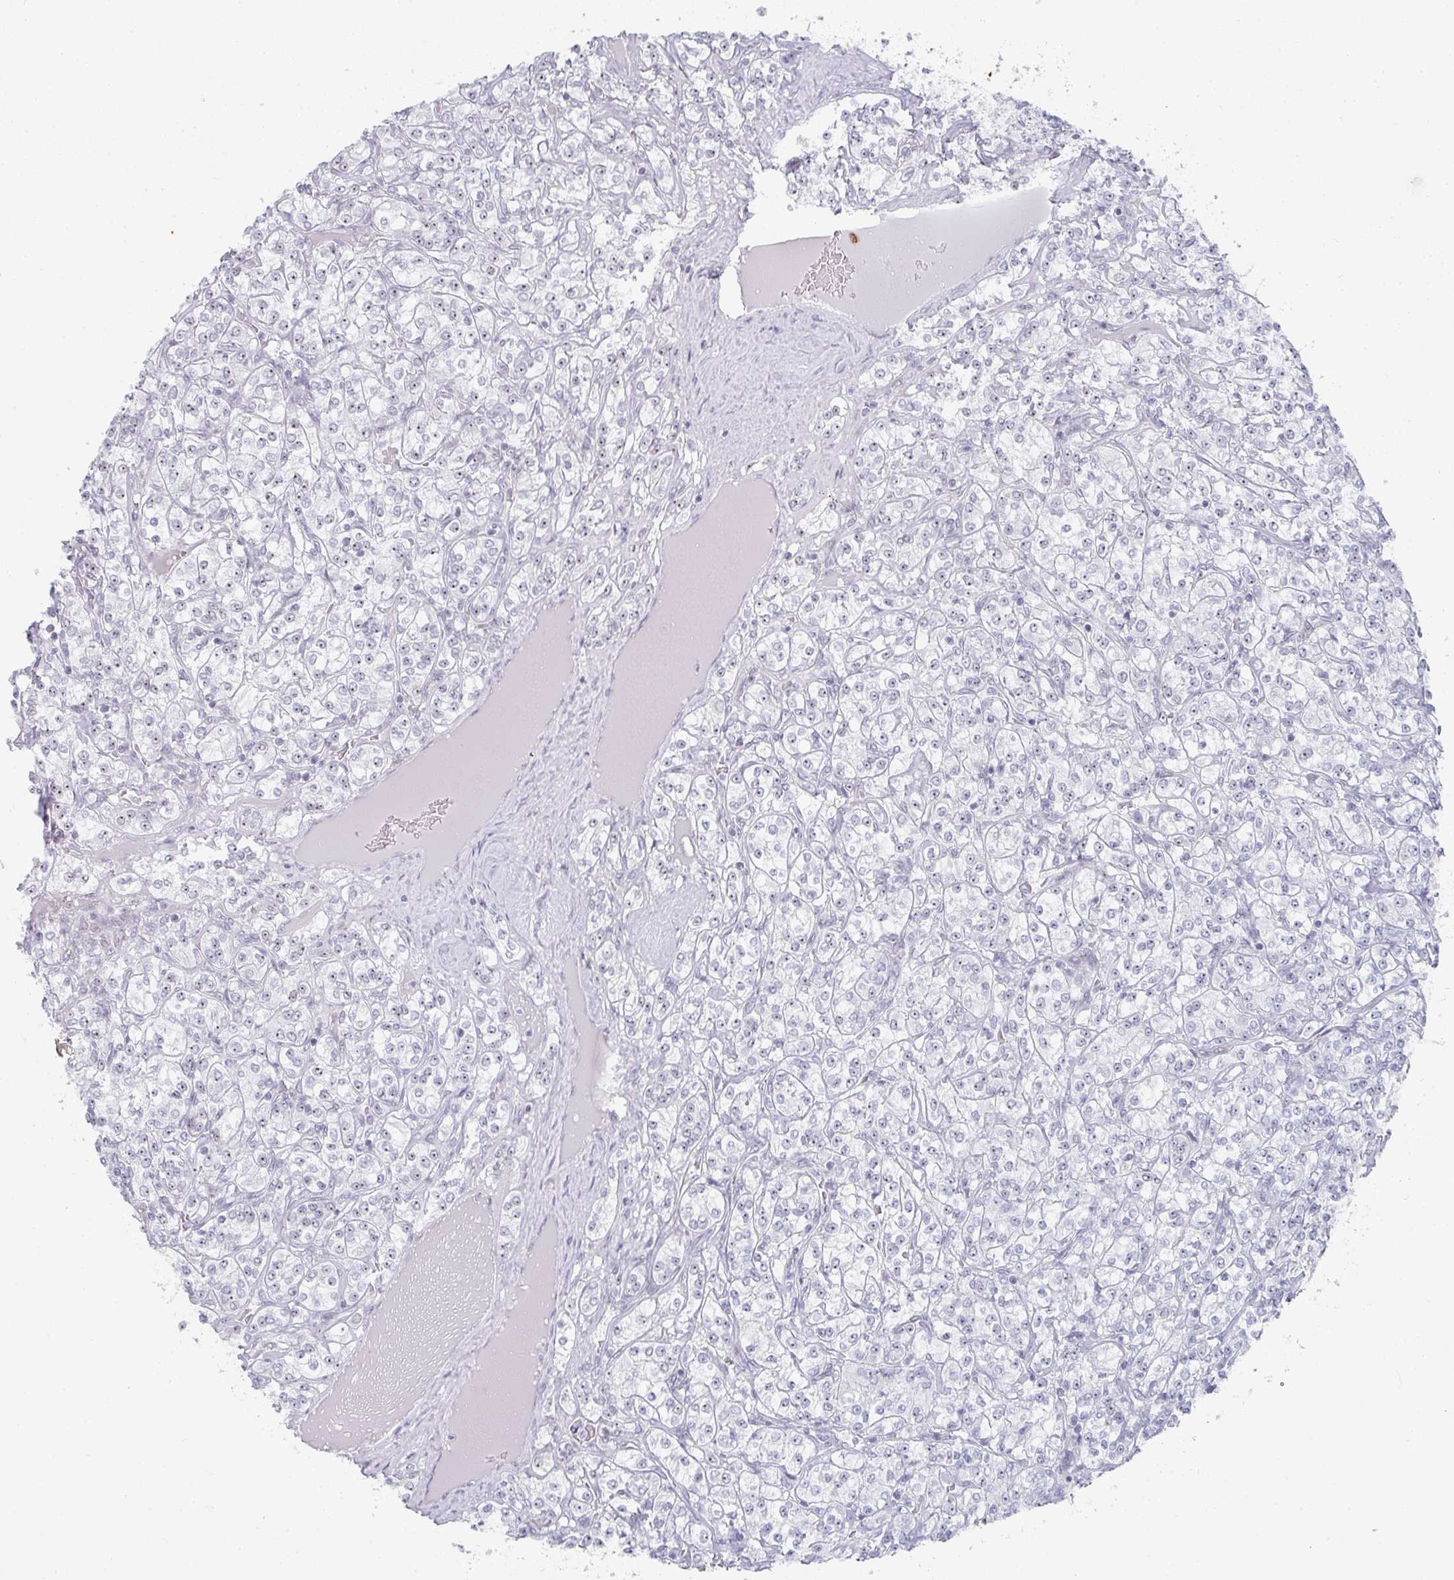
{"staining": {"intensity": "weak", "quantity": "<25%", "location": "nuclear"}, "tissue": "renal cancer", "cell_type": "Tumor cells", "image_type": "cancer", "snomed": [{"axis": "morphology", "description": "Adenocarcinoma, NOS"}, {"axis": "topography", "description": "Kidney"}], "caption": "Photomicrograph shows no significant protein positivity in tumor cells of renal cancer.", "gene": "POU2AF2", "patient": {"sex": "male", "age": 77}}